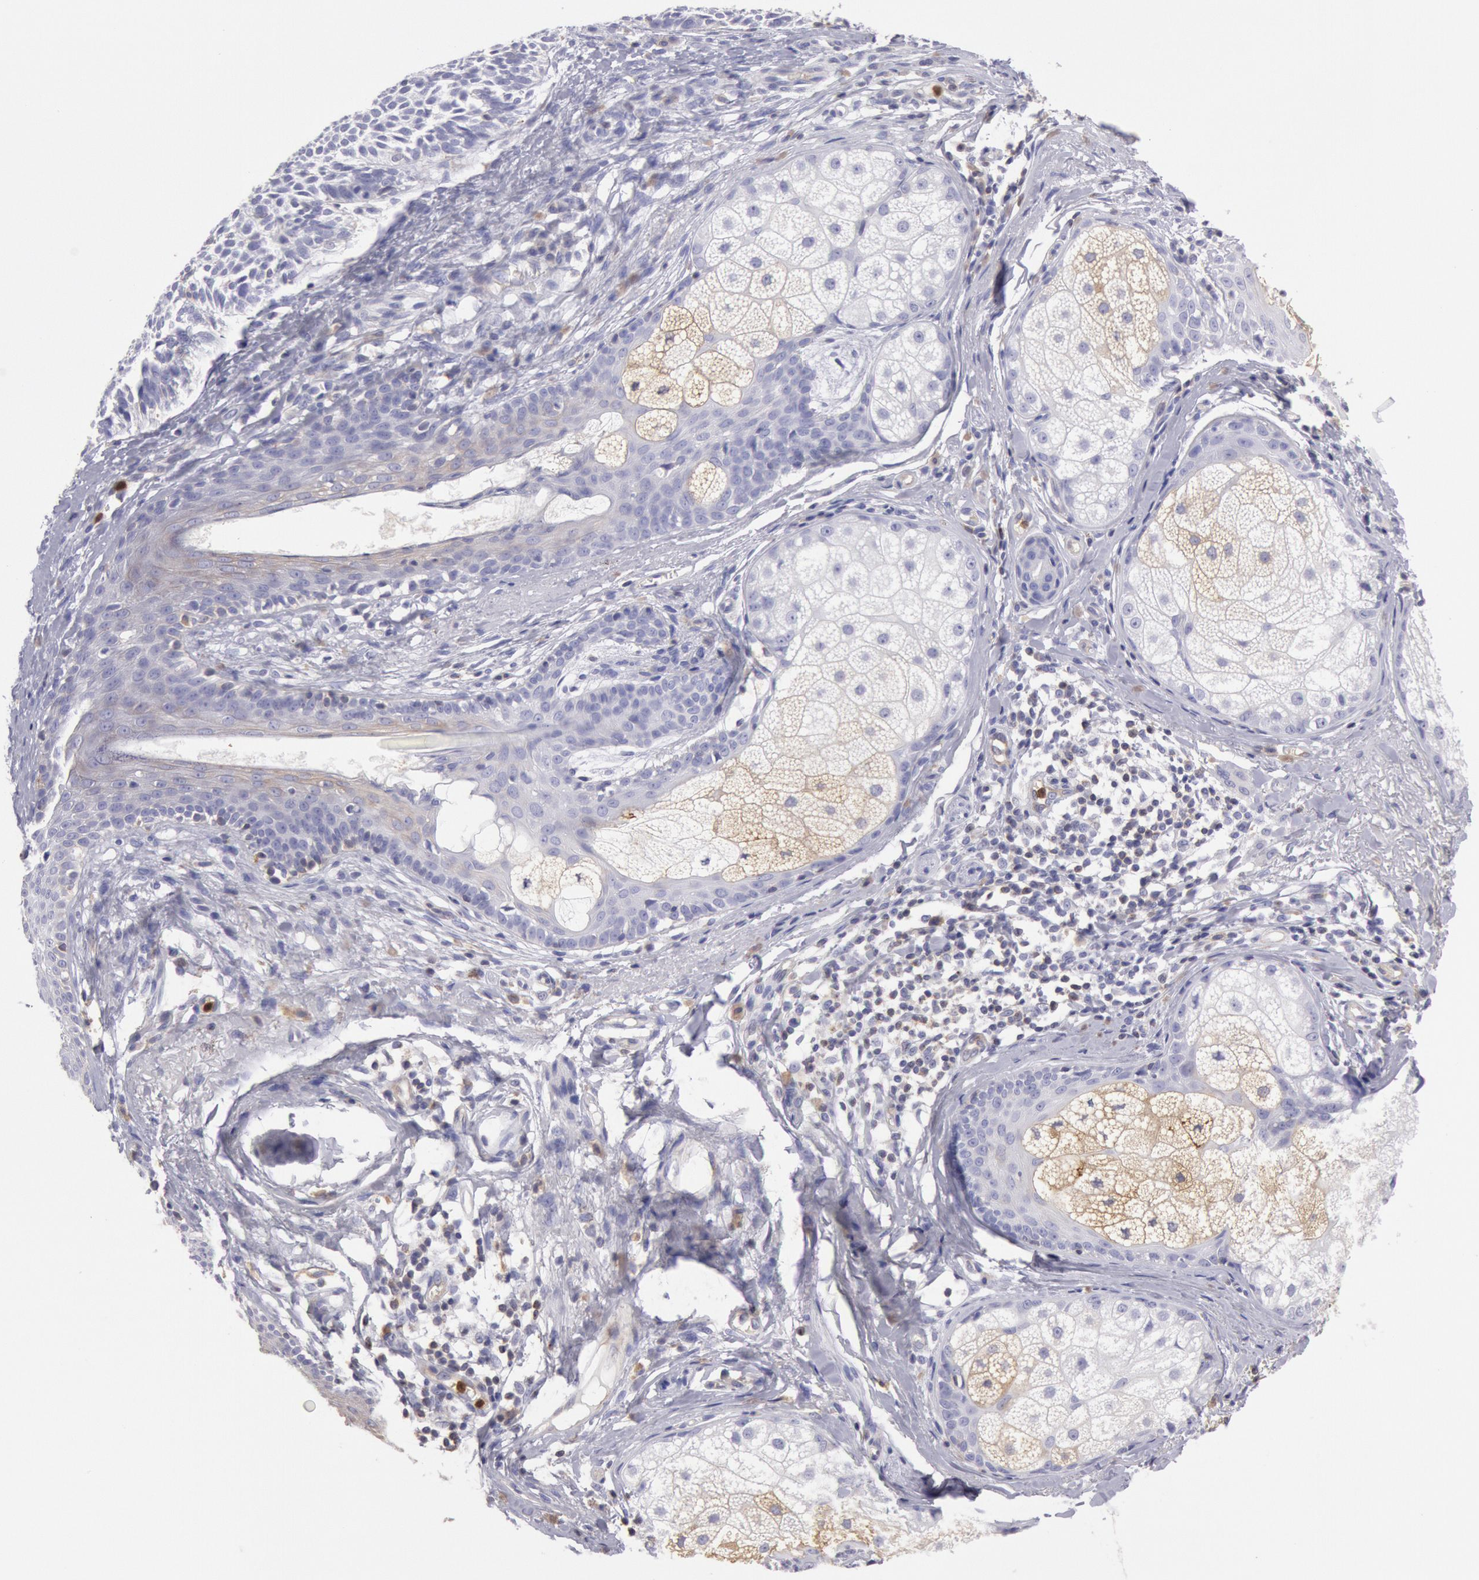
{"staining": {"intensity": "negative", "quantity": "none", "location": "none"}, "tissue": "skin cancer", "cell_type": "Tumor cells", "image_type": "cancer", "snomed": [{"axis": "morphology", "description": "Basal cell carcinoma"}, {"axis": "topography", "description": "Skin"}], "caption": "High power microscopy micrograph of an immunohistochemistry (IHC) micrograph of skin cancer (basal cell carcinoma), revealing no significant expression in tumor cells.", "gene": "RAB27A", "patient": {"sex": "male", "age": 63}}